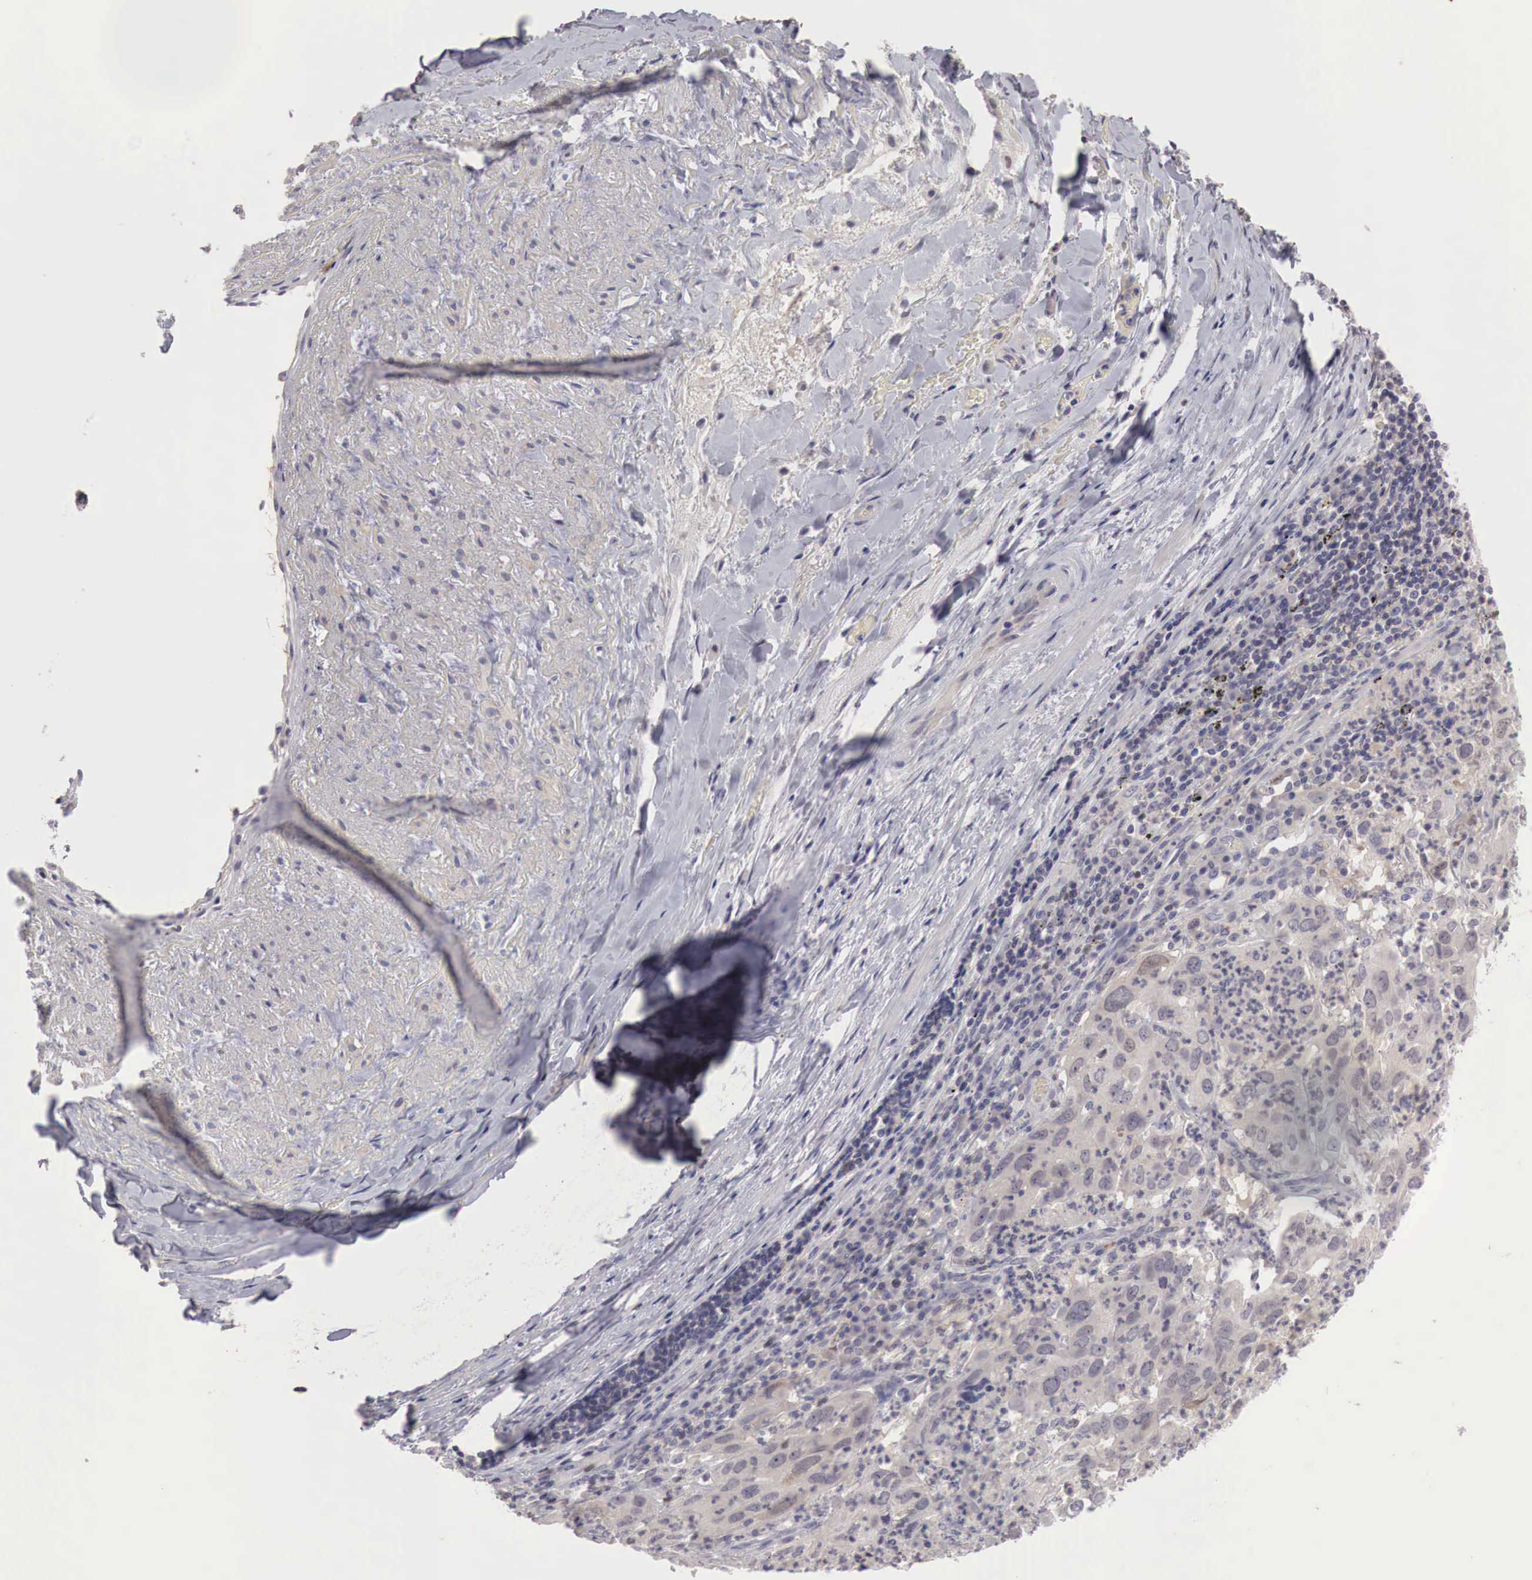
{"staining": {"intensity": "negative", "quantity": "none", "location": "none"}, "tissue": "lung cancer", "cell_type": "Tumor cells", "image_type": "cancer", "snomed": [{"axis": "morphology", "description": "Adenocarcinoma, NOS"}, {"axis": "topography", "description": "Lung"}], "caption": "High magnification brightfield microscopy of lung adenocarcinoma stained with DAB (brown) and counterstained with hematoxylin (blue): tumor cells show no significant staining. (IHC, brightfield microscopy, high magnification).", "gene": "GATA1", "patient": {"sex": "male", "age": 48}}